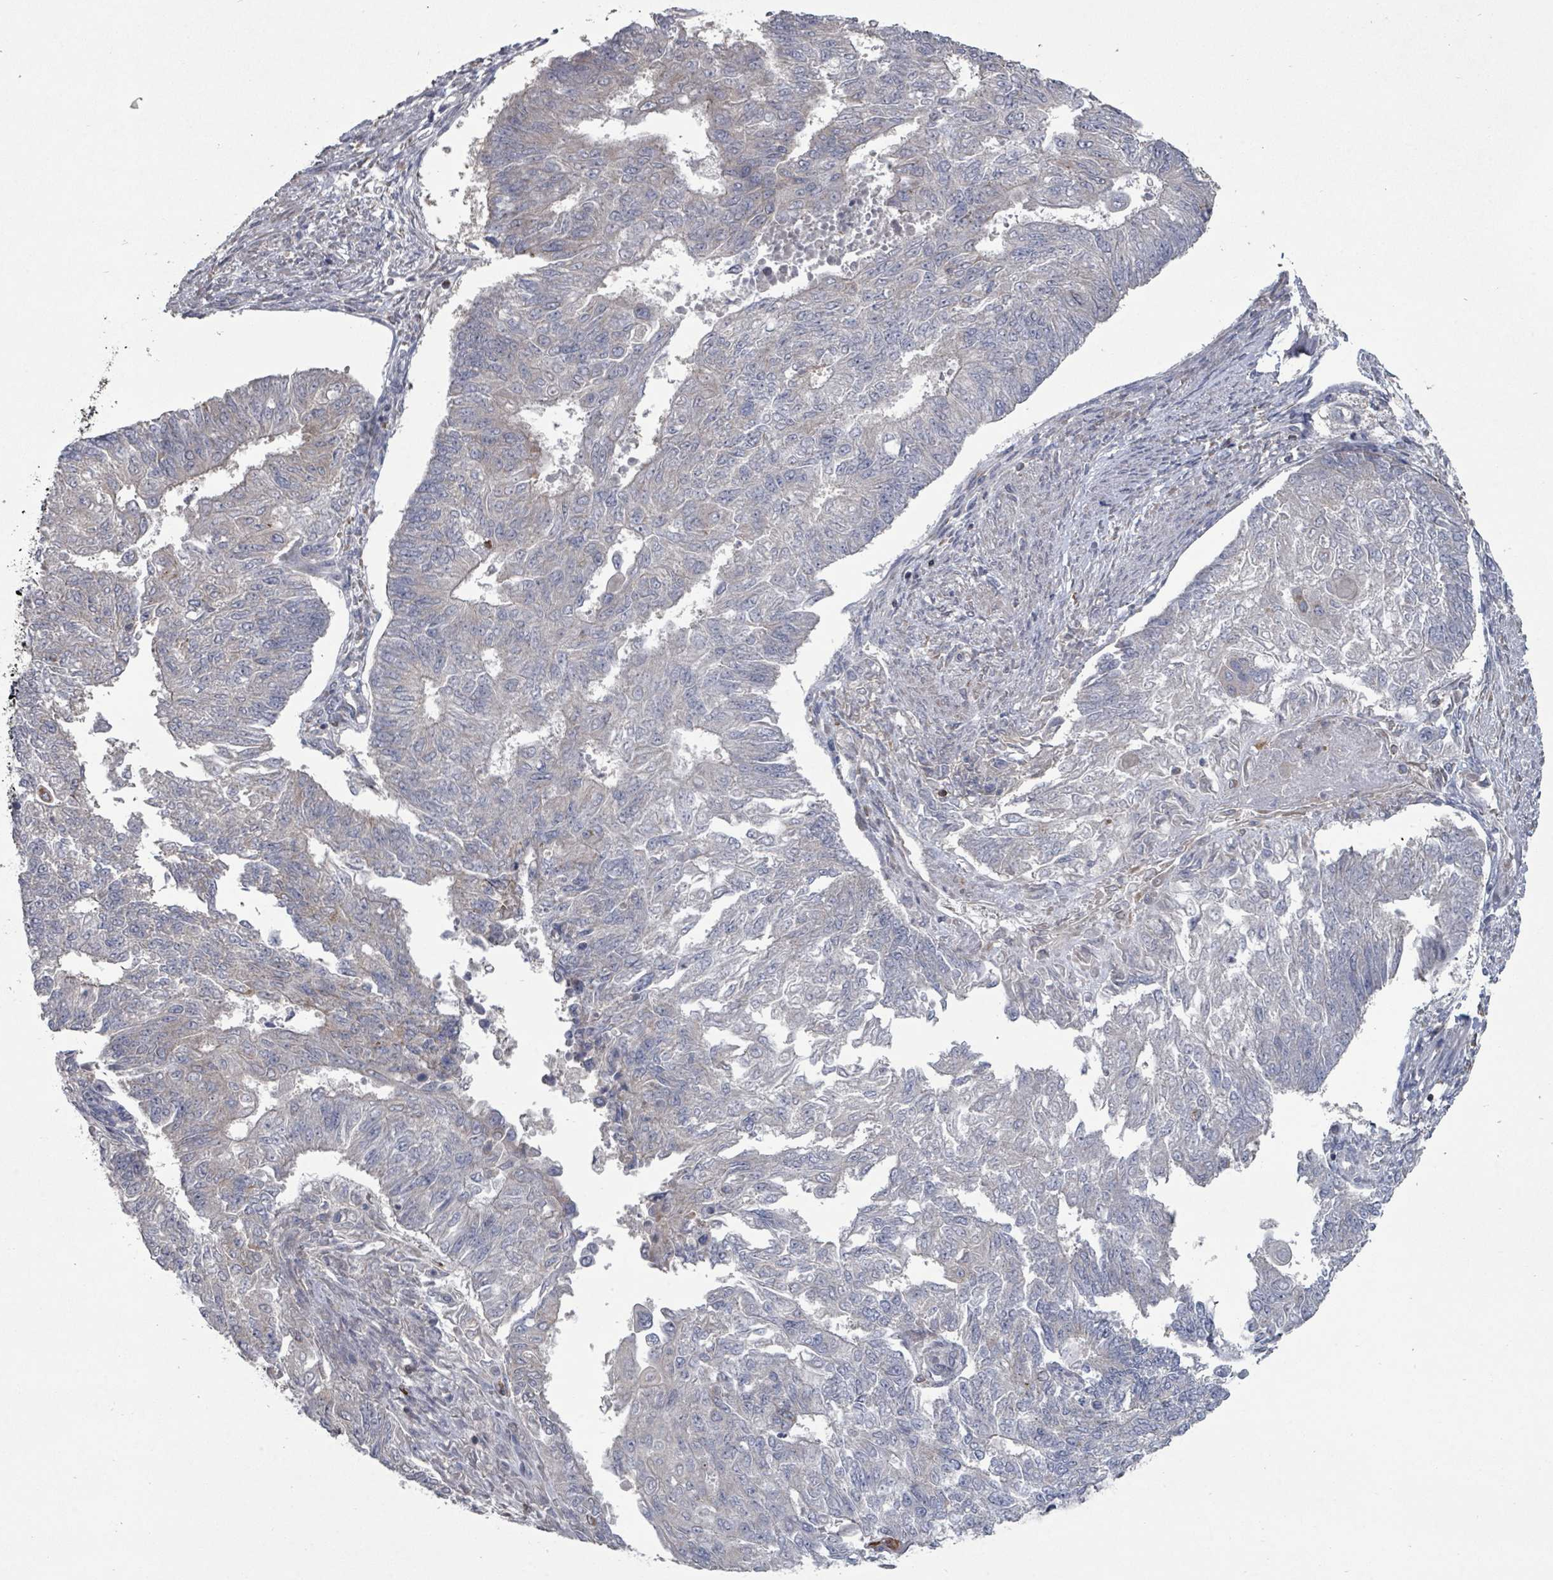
{"staining": {"intensity": "negative", "quantity": "none", "location": "none"}, "tissue": "endometrial cancer", "cell_type": "Tumor cells", "image_type": "cancer", "snomed": [{"axis": "morphology", "description": "Adenocarcinoma, NOS"}, {"axis": "topography", "description": "Endometrium"}], "caption": "Immunohistochemistry image of neoplastic tissue: endometrial cancer (adenocarcinoma) stained with DAB (3,3'-diaminobenzidine) demonstrates no significant protein positivity in tumor cells.", "gene": "SLC9A7", "patient": {"sex": "female", "age": 32}}